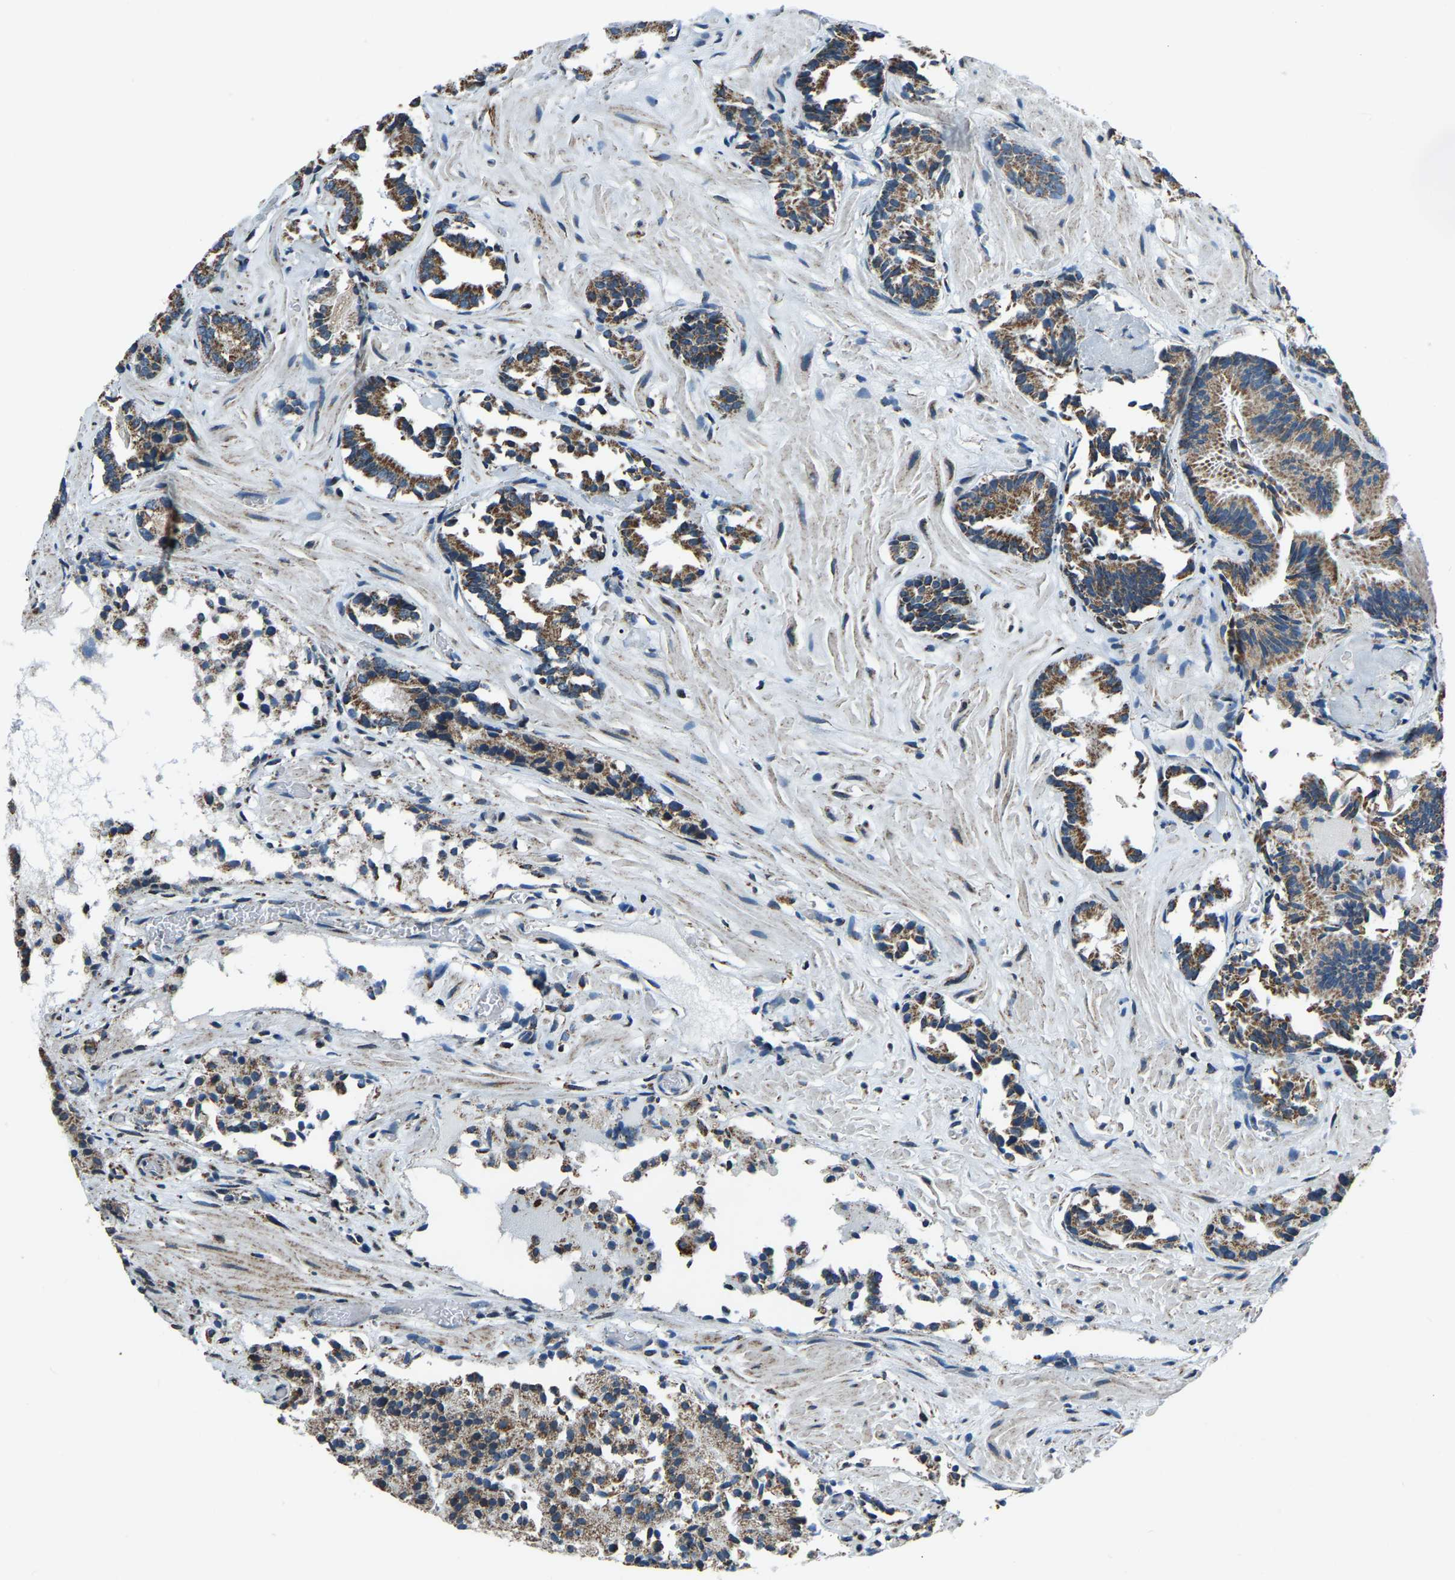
{"staining": {"intensity": "moderate", "quantity": ">75%", "location": "cytoplasmic/membranous"}, "tissue": "prostate cancer", "cell_type": "Tumor cells", "image_type": "cancer", "snomed": [{"axis": "morphology", "description": "Adenocarcinoma, Low grade"}, {"axis": "topography", "description": "Prostate"}], "caption": "Protein expression analysis of prostate low-grade adenocarcinoma reveals moderate cytoplasmic/membranous expression in approximately >75% of tumor cells.", "gene": "RBM33", "patient": {"sex": "male", "age": 51}}